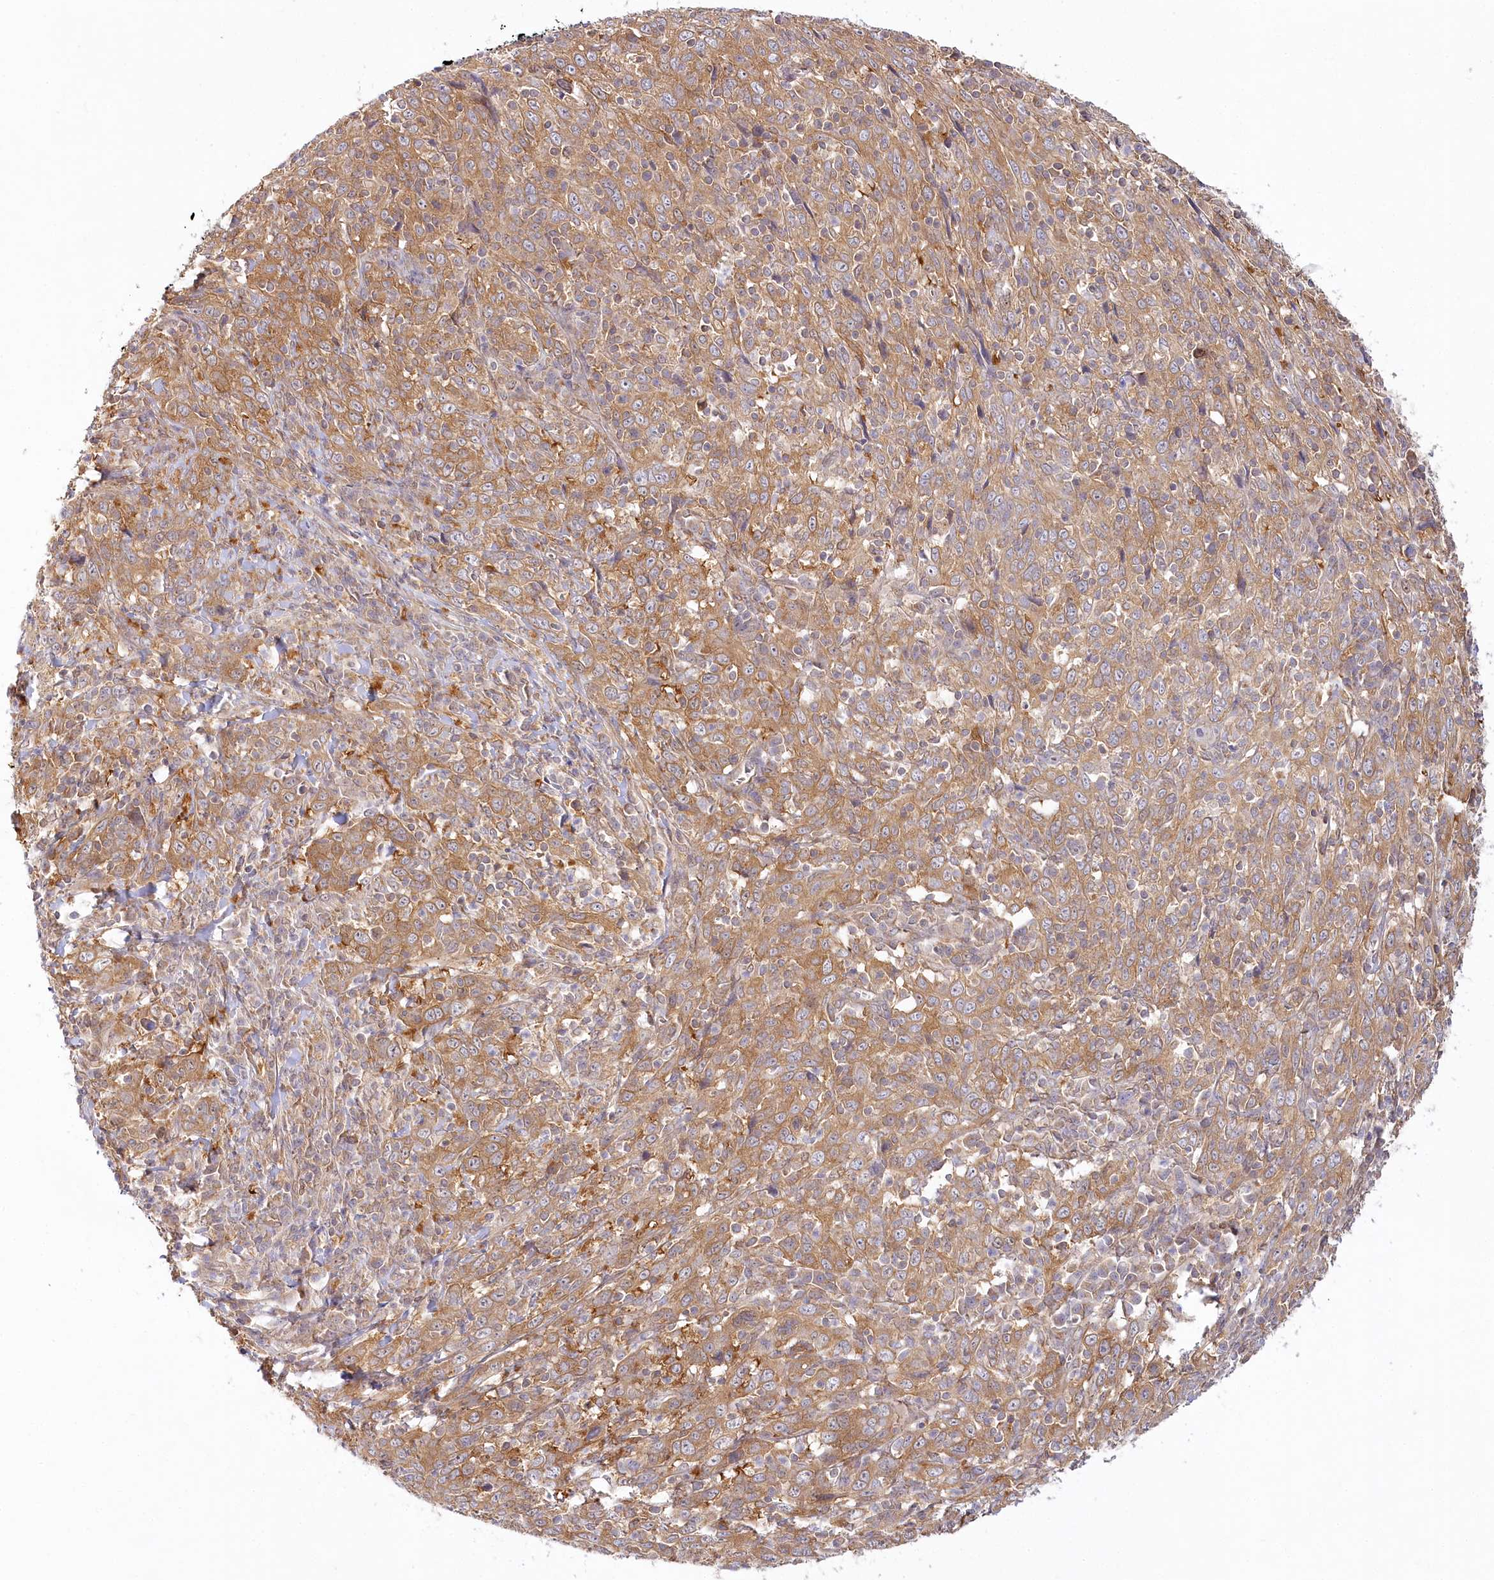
{"staining": {"intensity": "moderate", "quantity": ">75%", "location": "cytoplasmic/membranous"}, "tissue": "cervical cancer", "cell_type": "Tumor cells", "image_type": "cancer", "snomed": [{"axis": "morphology", "description": "Squamous cell carcinoma, NOS"}, {"axis": "topography", "description": "Cervix"}], "caption": "Approximately >75% of tumor cells in squamous cell carcinoma (cervical) reveal moderate cytoplasmic/membranous protein staining as visualized by brown immunohistochemical staining.", "gene": "INPP4B", "patient": {"sex": "female", "age": 46}}